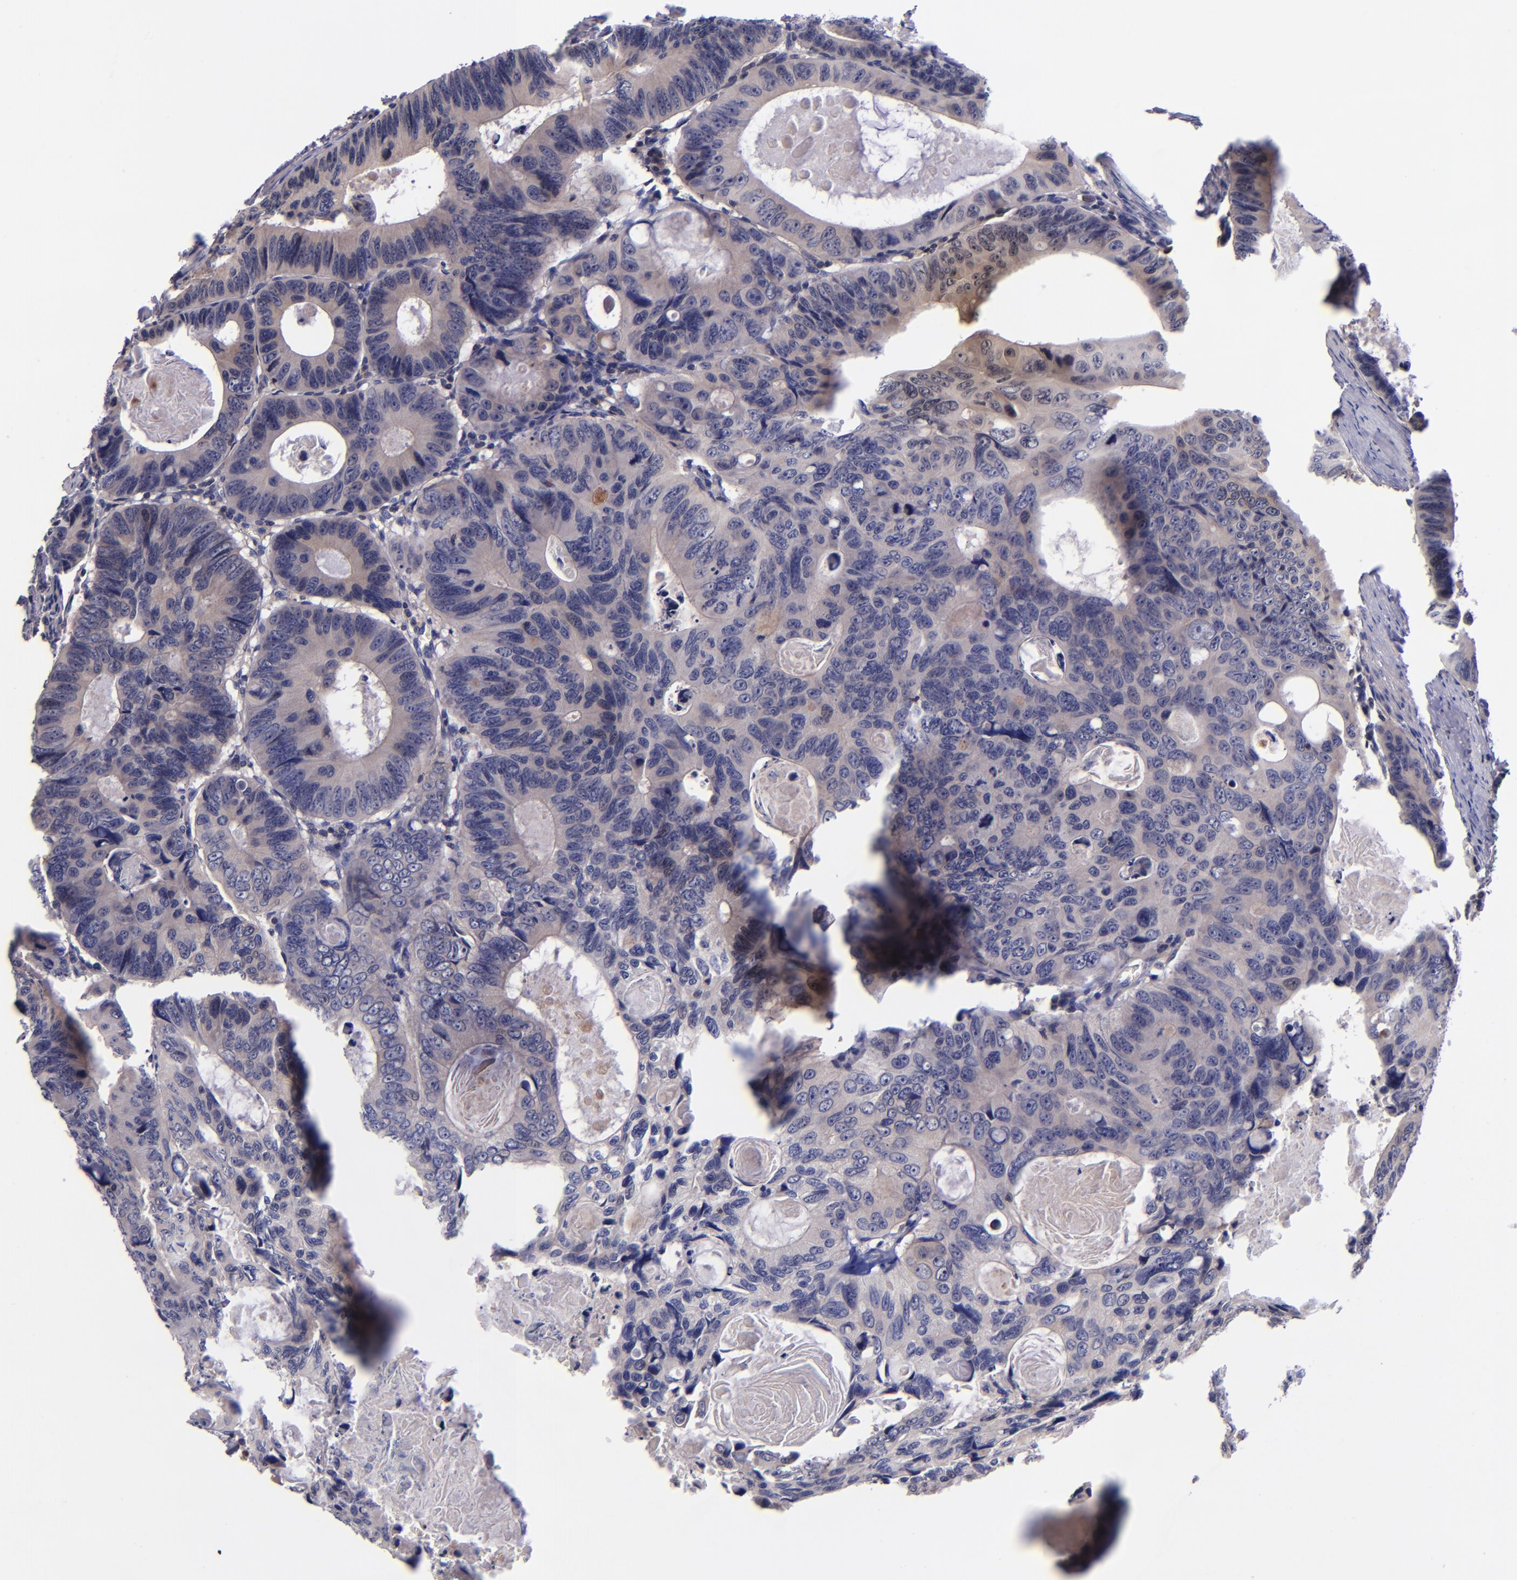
{"staining": {"intensity": "weak", "quantity": ">75%", "location": "cytoplasmic/membranous"}, "tissue": "colorectal cancer", "cell_type": "Tumor cells", "image_type": "cancer", "snomed": [{"axis": "morphology", "description": "Adenocarcinoma, NOS"}, {"axis": "topography", "description": "Colon"}], "caption": "Protein expression analysis of colorectal cancer exhibits weak cytoplasmic/membranous expression in approximately >75% of tumor cells.", "gene": "RBP4", "patient": {"sex": "female", "age": 55}}